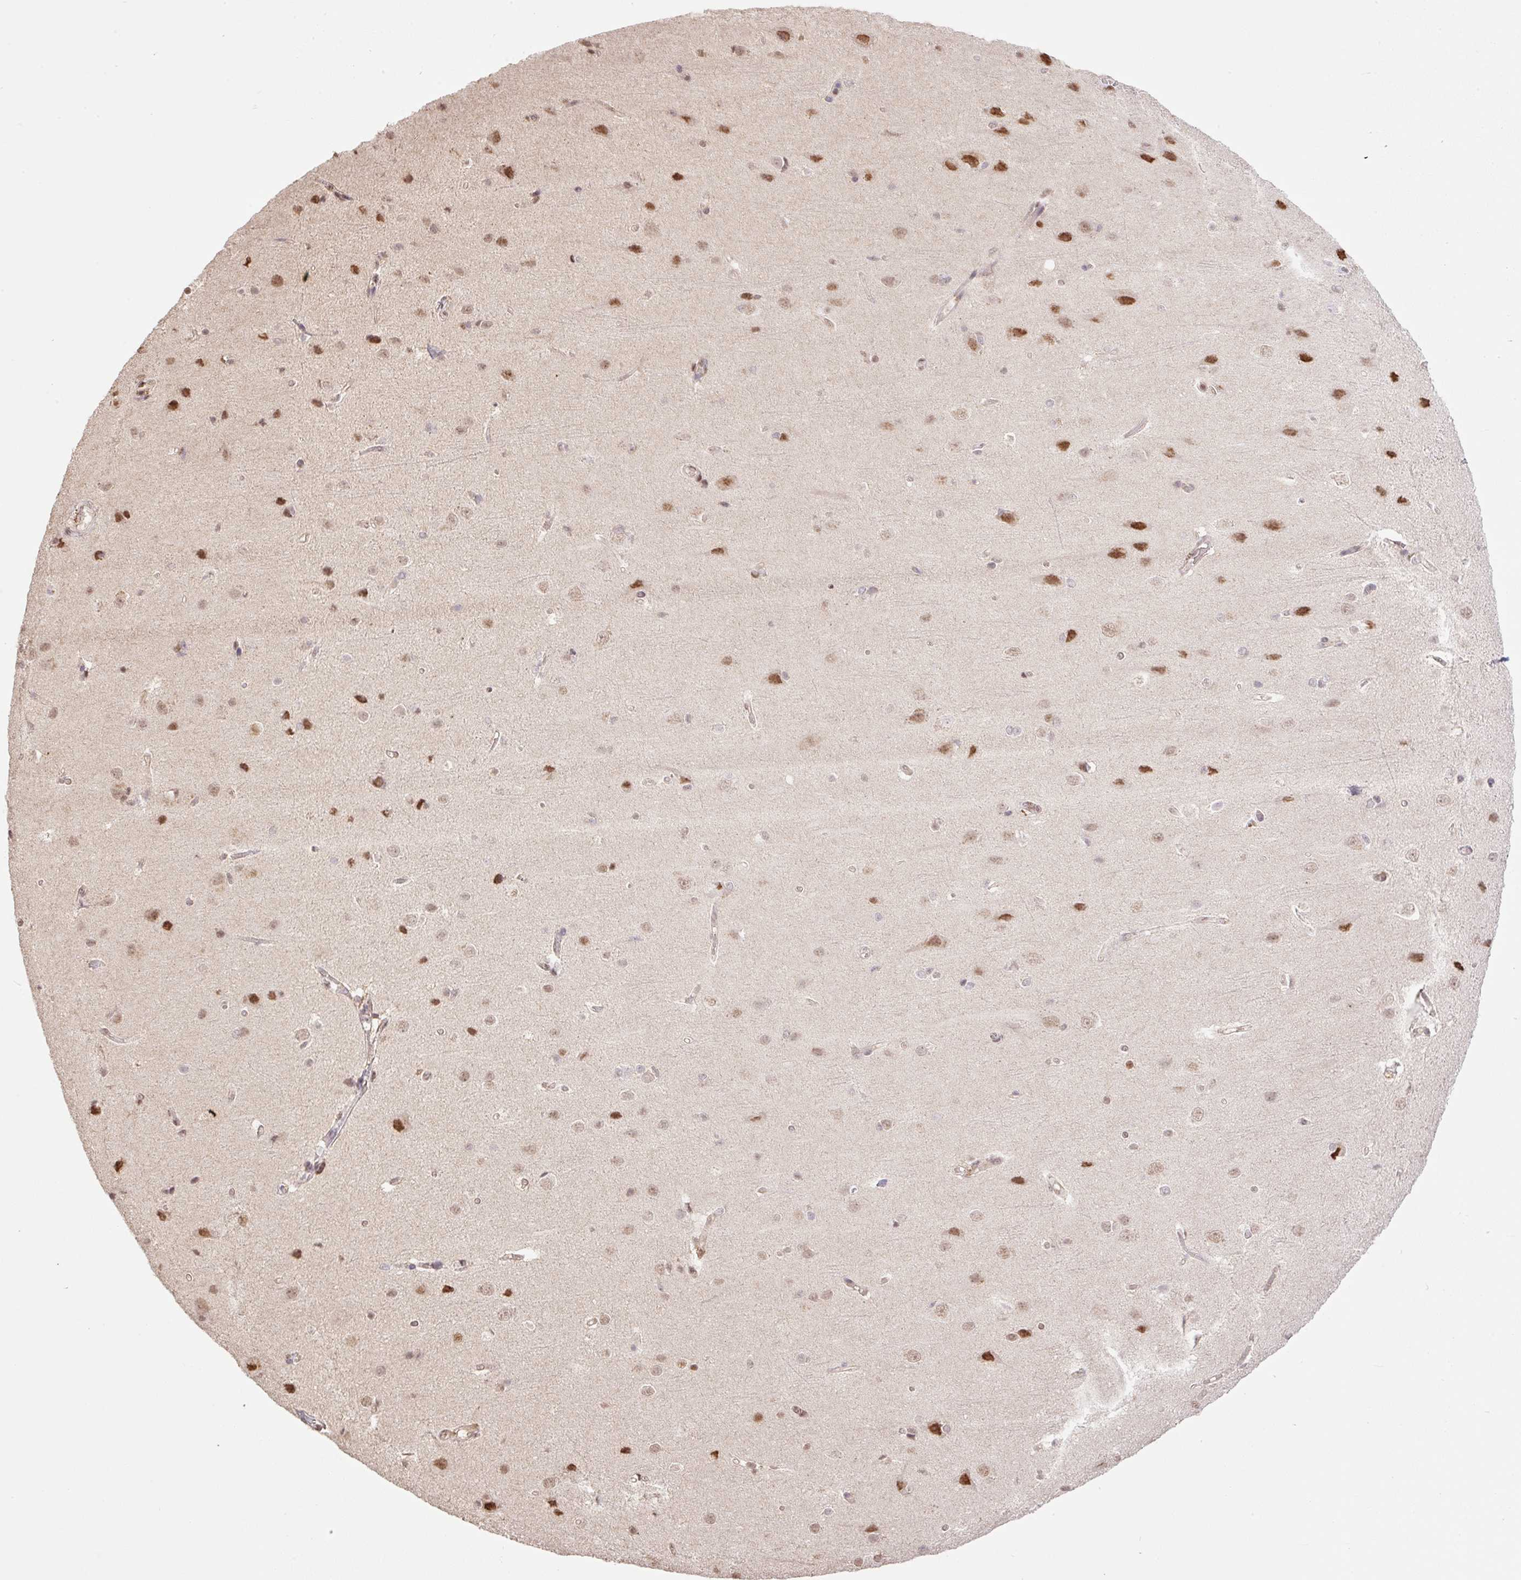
{"staining": {"intensity": "moderate", "quantity": ">75%", "location": "nuclear"}, "tissue": "cerebral cortex", "cell_type": "Endothelial cells", "image_type": "normal", "snomed": [{"axis": "morphology", "description": "Normal tissue, NOS"}, {"axis": "topography", "description": "Cerebral cortex"}], "caption": "Immunohistochemistry (IHC) histopathology image of unremarkable cerebral cortex: cerebral cortex stained using IHC shows medium levels of moderate protein expression localized specifically in the nuclear of endothelial cells, appearing as a nuclear brown color.", "gene": "VPS25", "patient": {"sex": "male", "age": 37}}